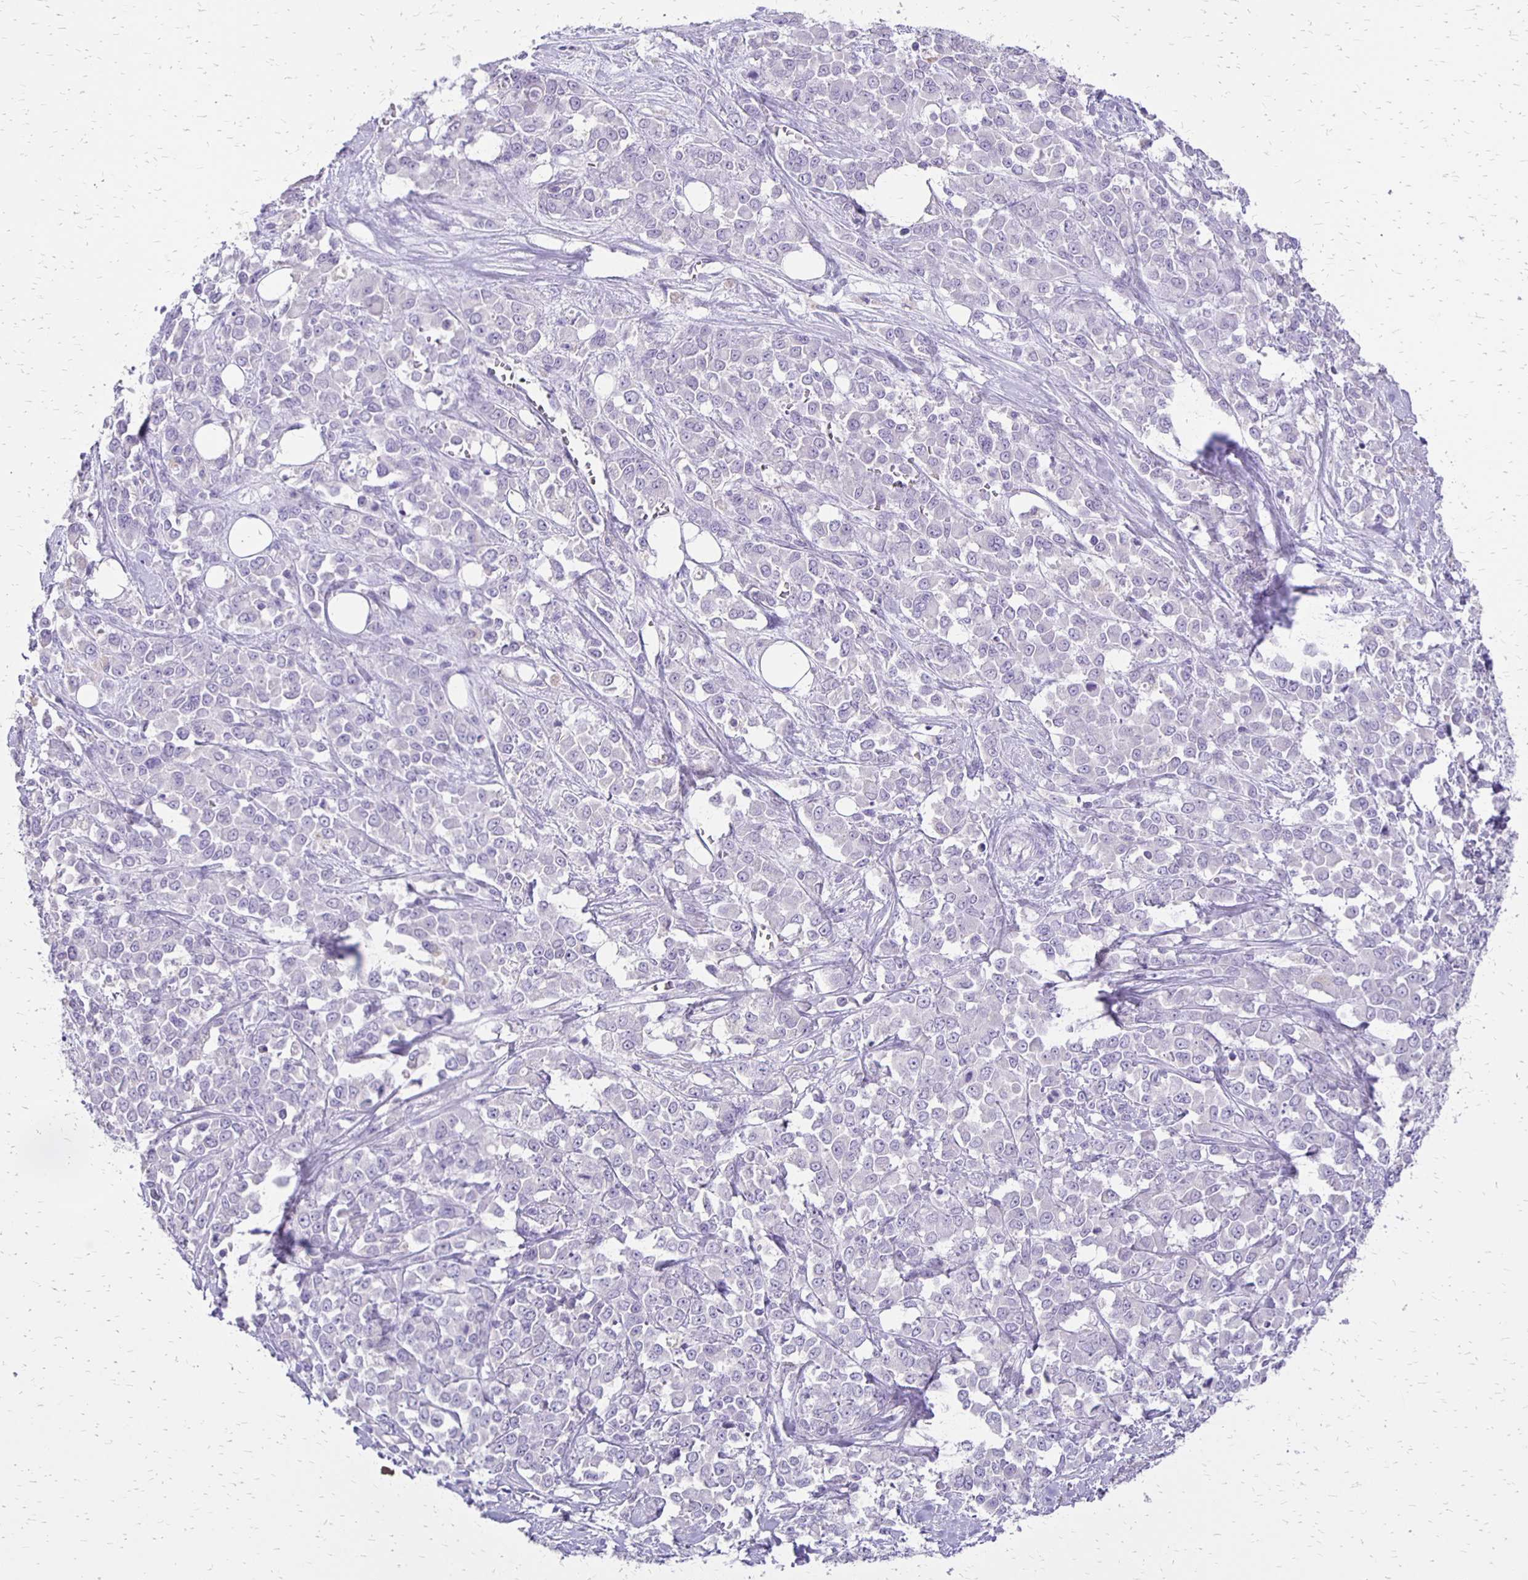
{"staining": {"intensity": "negative", "quantity": "none", "location": "none"}, "tissue": "stomach cancer", "cell_type": "Tumor cells", "image_type": "cancer", "snomed": [{"axis": "morphology", "description": "Adenocarcinoma, NOS"}, {"axis": "topography", "description": "Stomach"}], "caption": "A photomicrograph of adenocarcinoma (stomach) stained for a protein demonstrates no brown staining in tumor cells. (DAB (3,3'-diaminobenzidine) immunohistochemistry with hematoxylin counter stain).", "gene": "ANKRD45", "patient": {"sex": "female", "age": 76}}